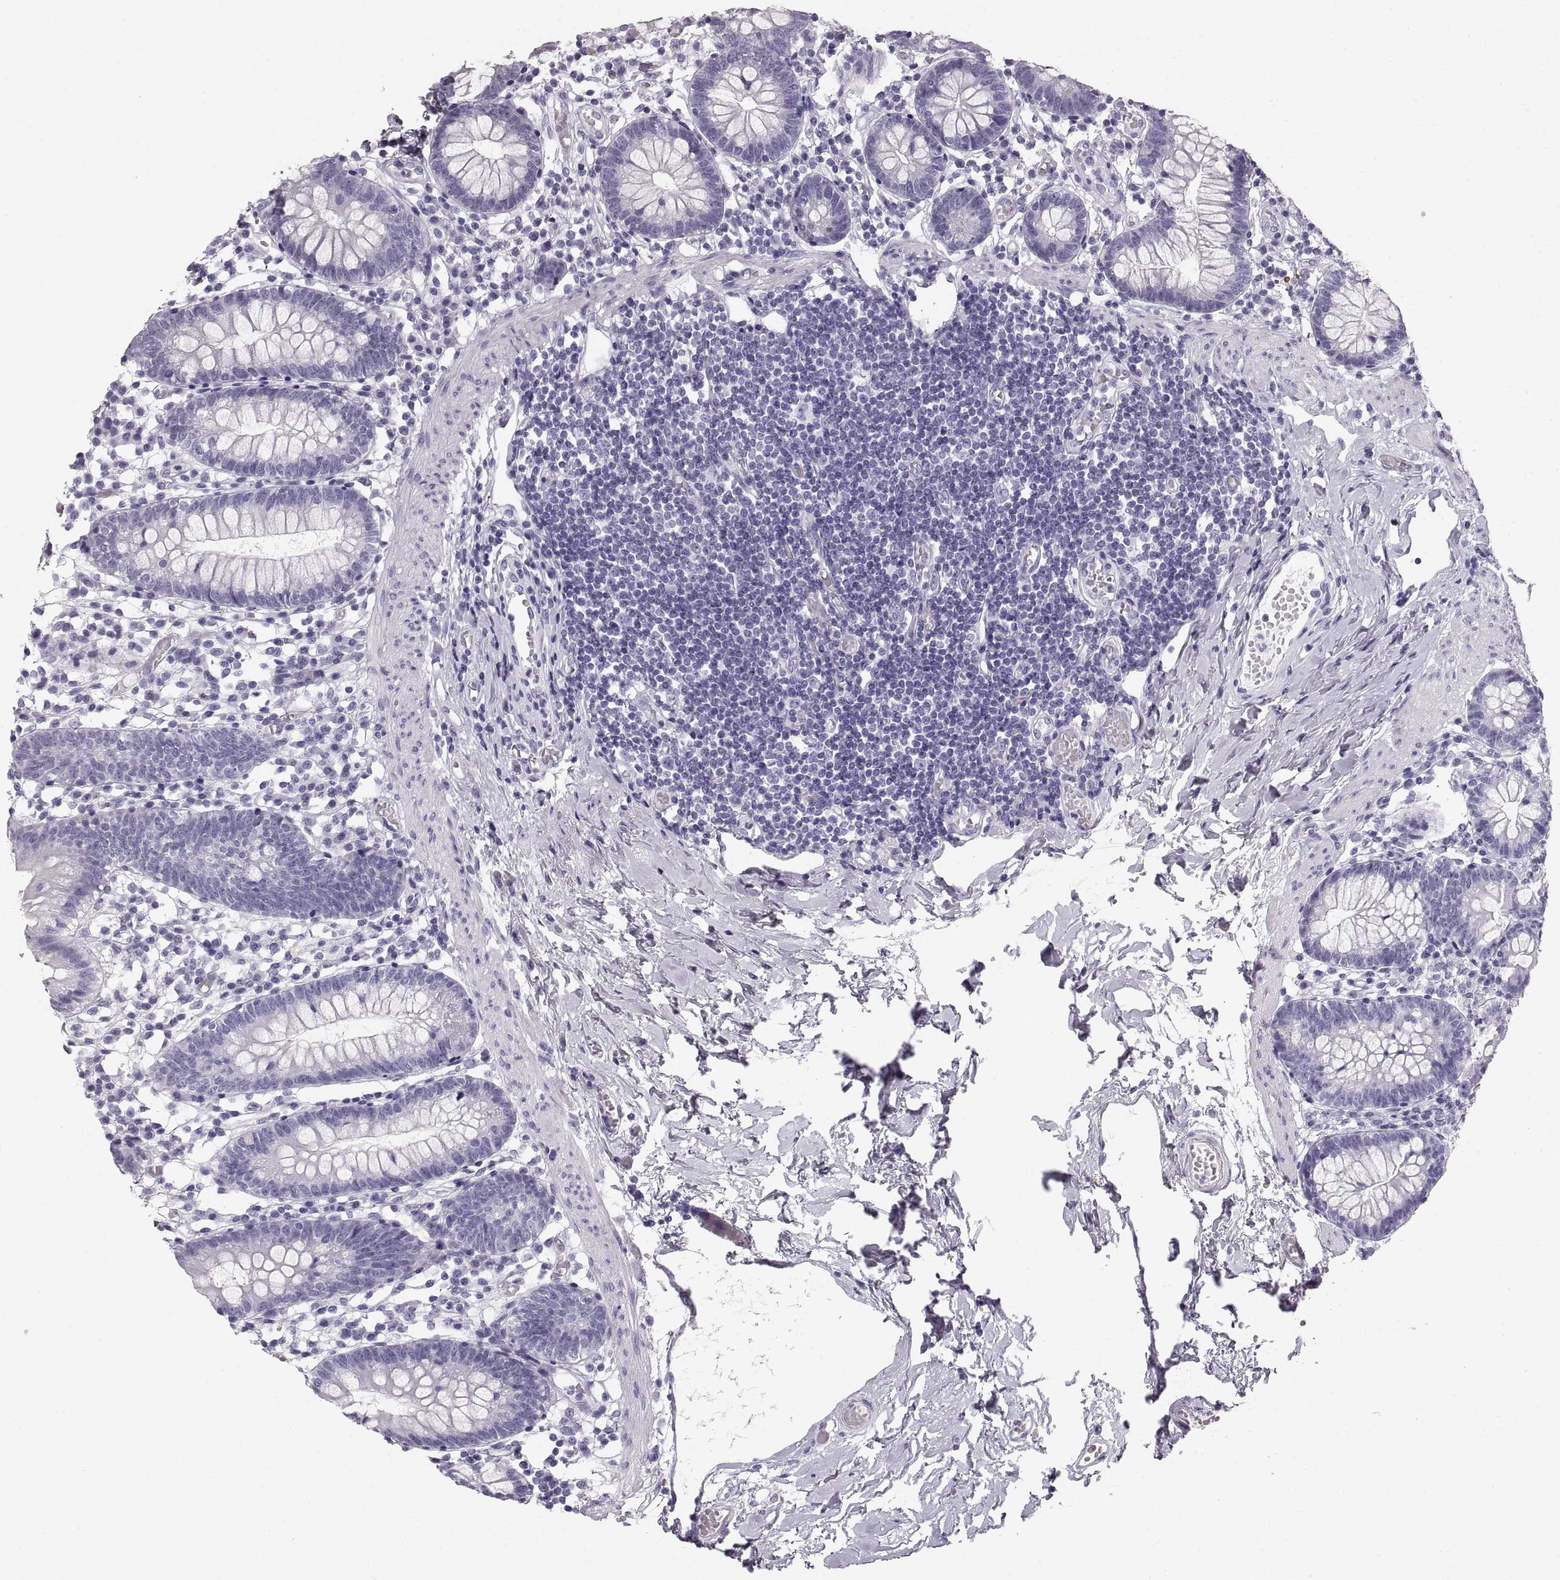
{"staining": {"intensity": "negative", "quantity": "none", "location": "none"}, "tissue": "small intestine", "cell_type": "Glandular cells", "image_type": "normal", "snomed": [{"axis": "morphology", "description": "Normal tissue, NOS"}, {"axis": "topography", "description": "Small intestine"}], "caption": "Histopathology image shows no protein positivity in glandular cells of normal small intestine.", "gene": "CRYAA", "patient": {"sex": "female", "age": 90}}